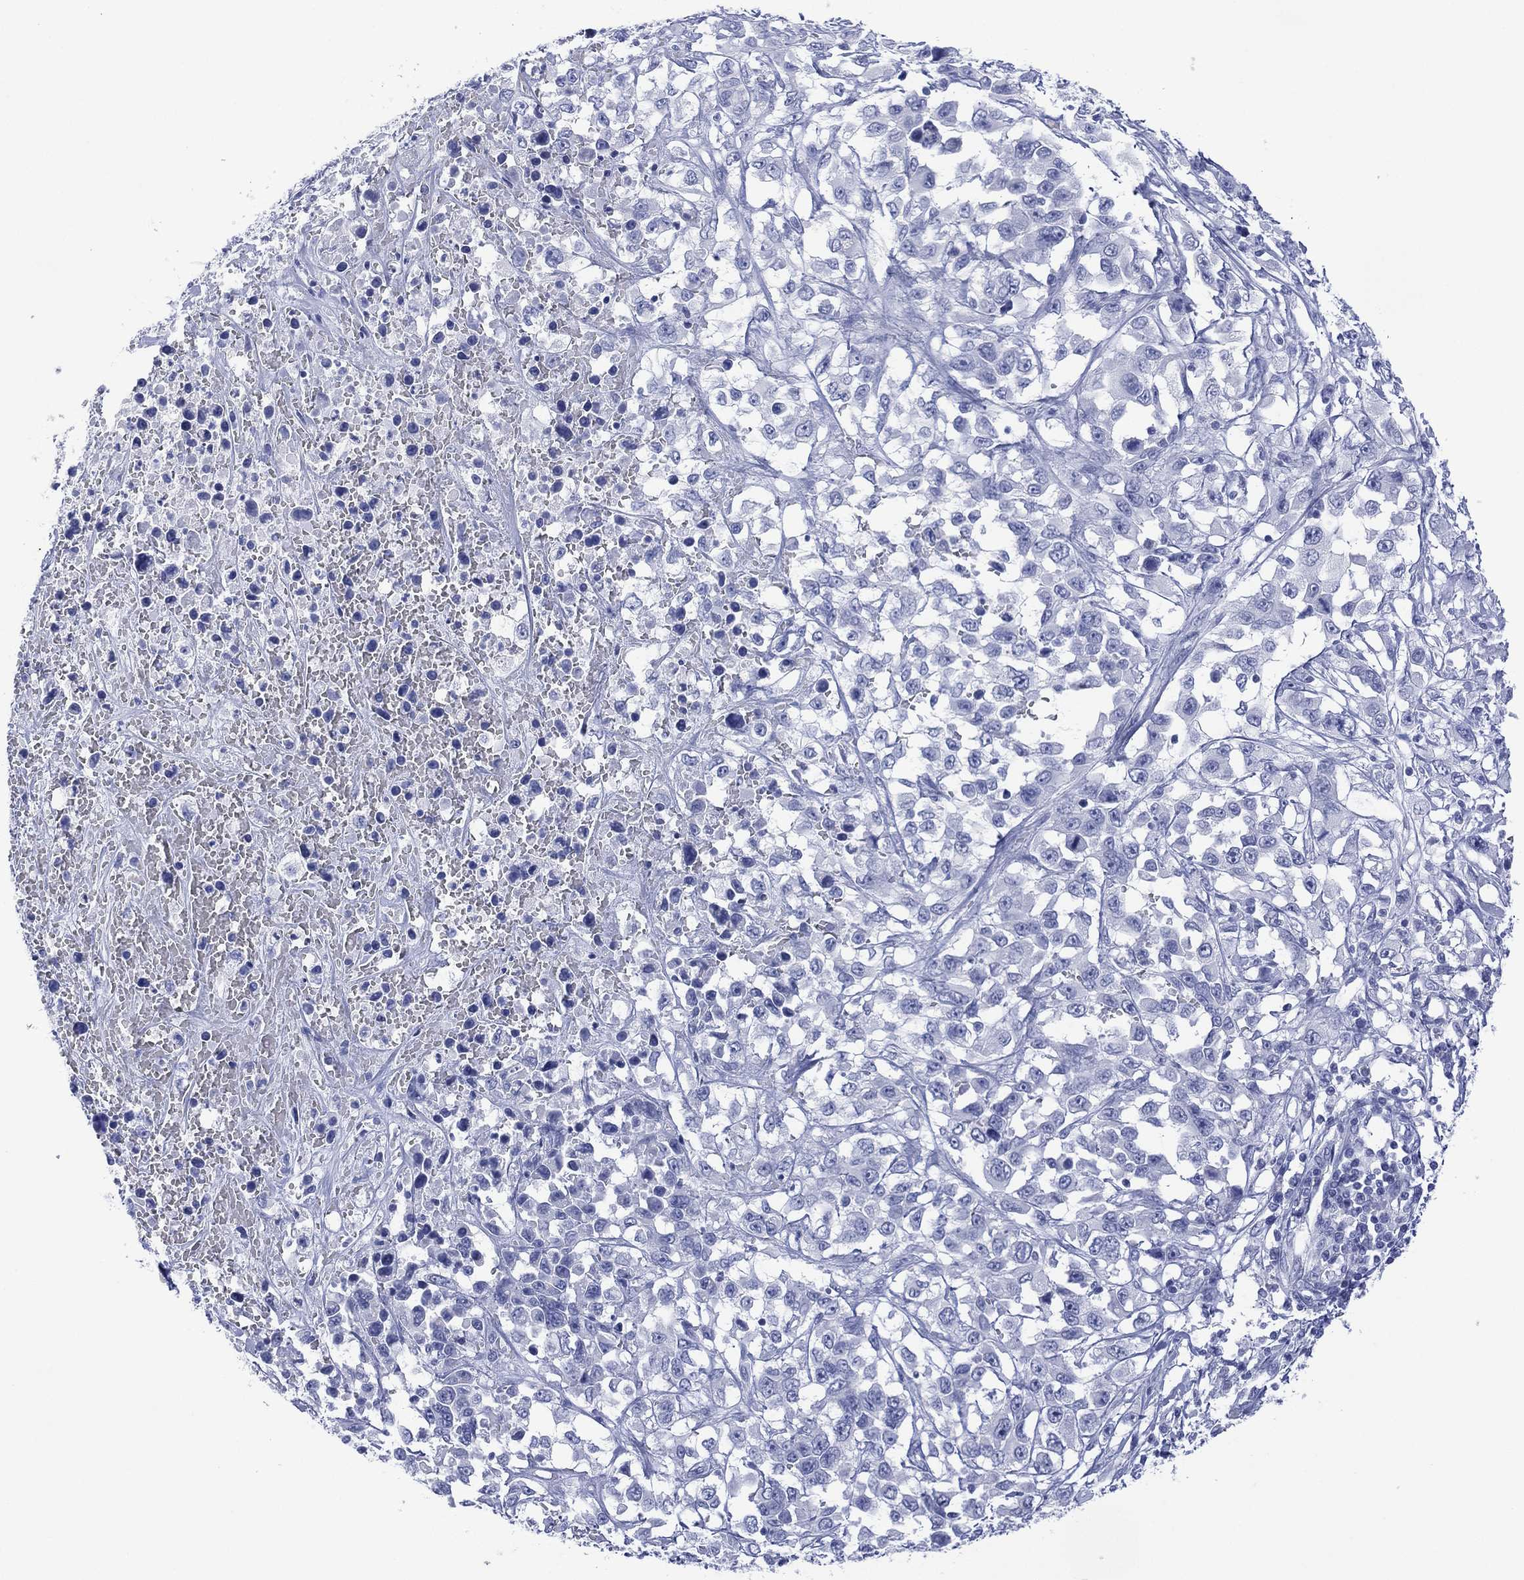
{"staining": {"intensity": "negative", "quantity": "none", "location": "none"}, "tissue": "liver cancer", "cell_type": "Tumor cells", "image_type": "cancer", "snomed": [{"axis": "morphology", "description": "Adenocarcinoma, NOS"}, {"axis": "morphology", "description": "Cholangiocarcinoma"}, {"axis": "topography", "description": "Liver"}], "caption": "Immunohistochemistry photomicrograph of human cholangiocarcinoma (liver) stained for a protein (brown), which exhibits no staining in tumor cells.", "gene": "DSG1", "patient": {"sex": "male", "age": 64}}